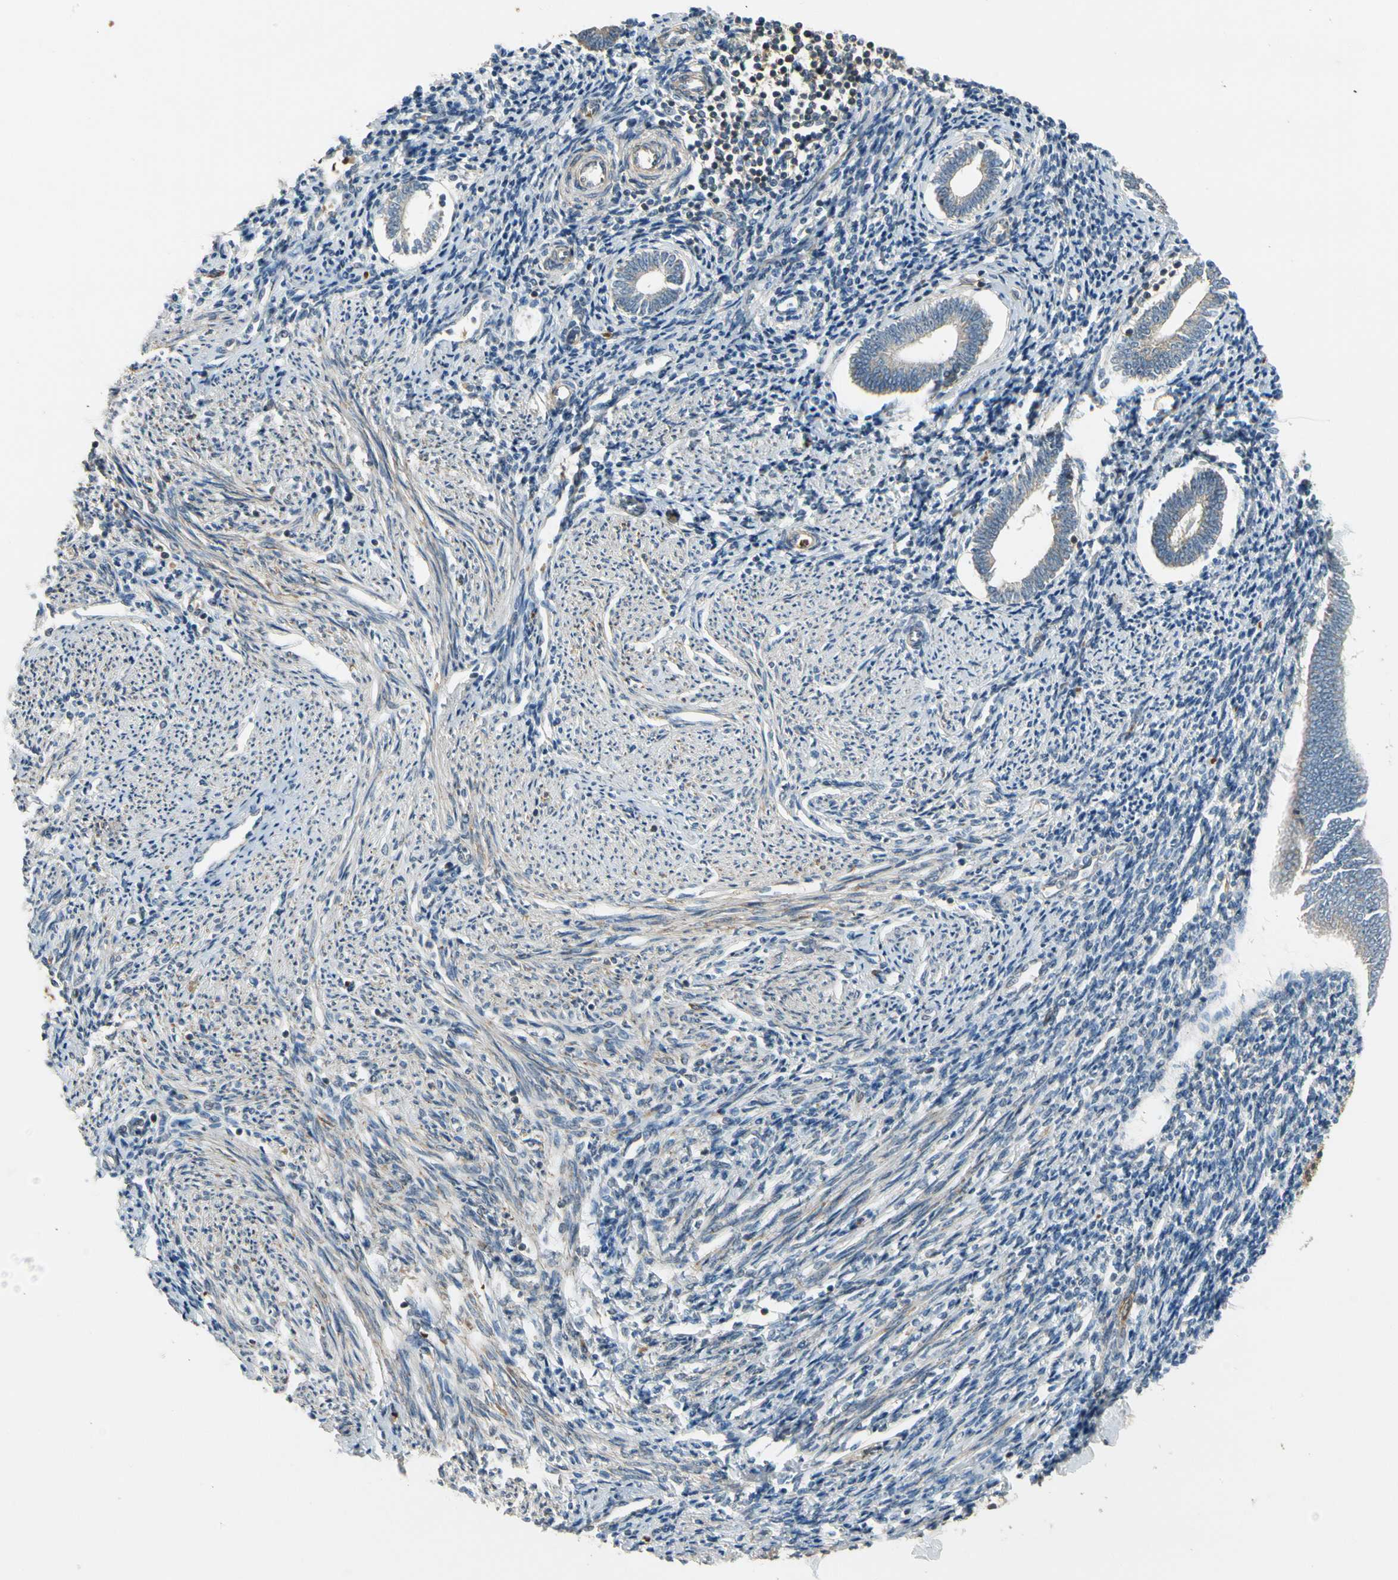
{"staining": {"intensity": "negative", "quantity": "none", "location": "none"}, "tissue": "endometrium", "cell_type": "Cells in endometrial stroma", "image_type": "normal", "snomed": [{"axis": "morphology", "description": "Normal tissue, NOS"}, {"axis": "topography", "description": "Endometrium"}], "caption": "High magnification brightfield microscopy of benign endometrium stained with DAB (3,3'-diaminobenzidine) (brown) and counterstained with hematoxylin (blue): cells in endometrial stroma show no significant staining.", "gene": "MST1R", "patient": {"sex": "female", "age": 52}}